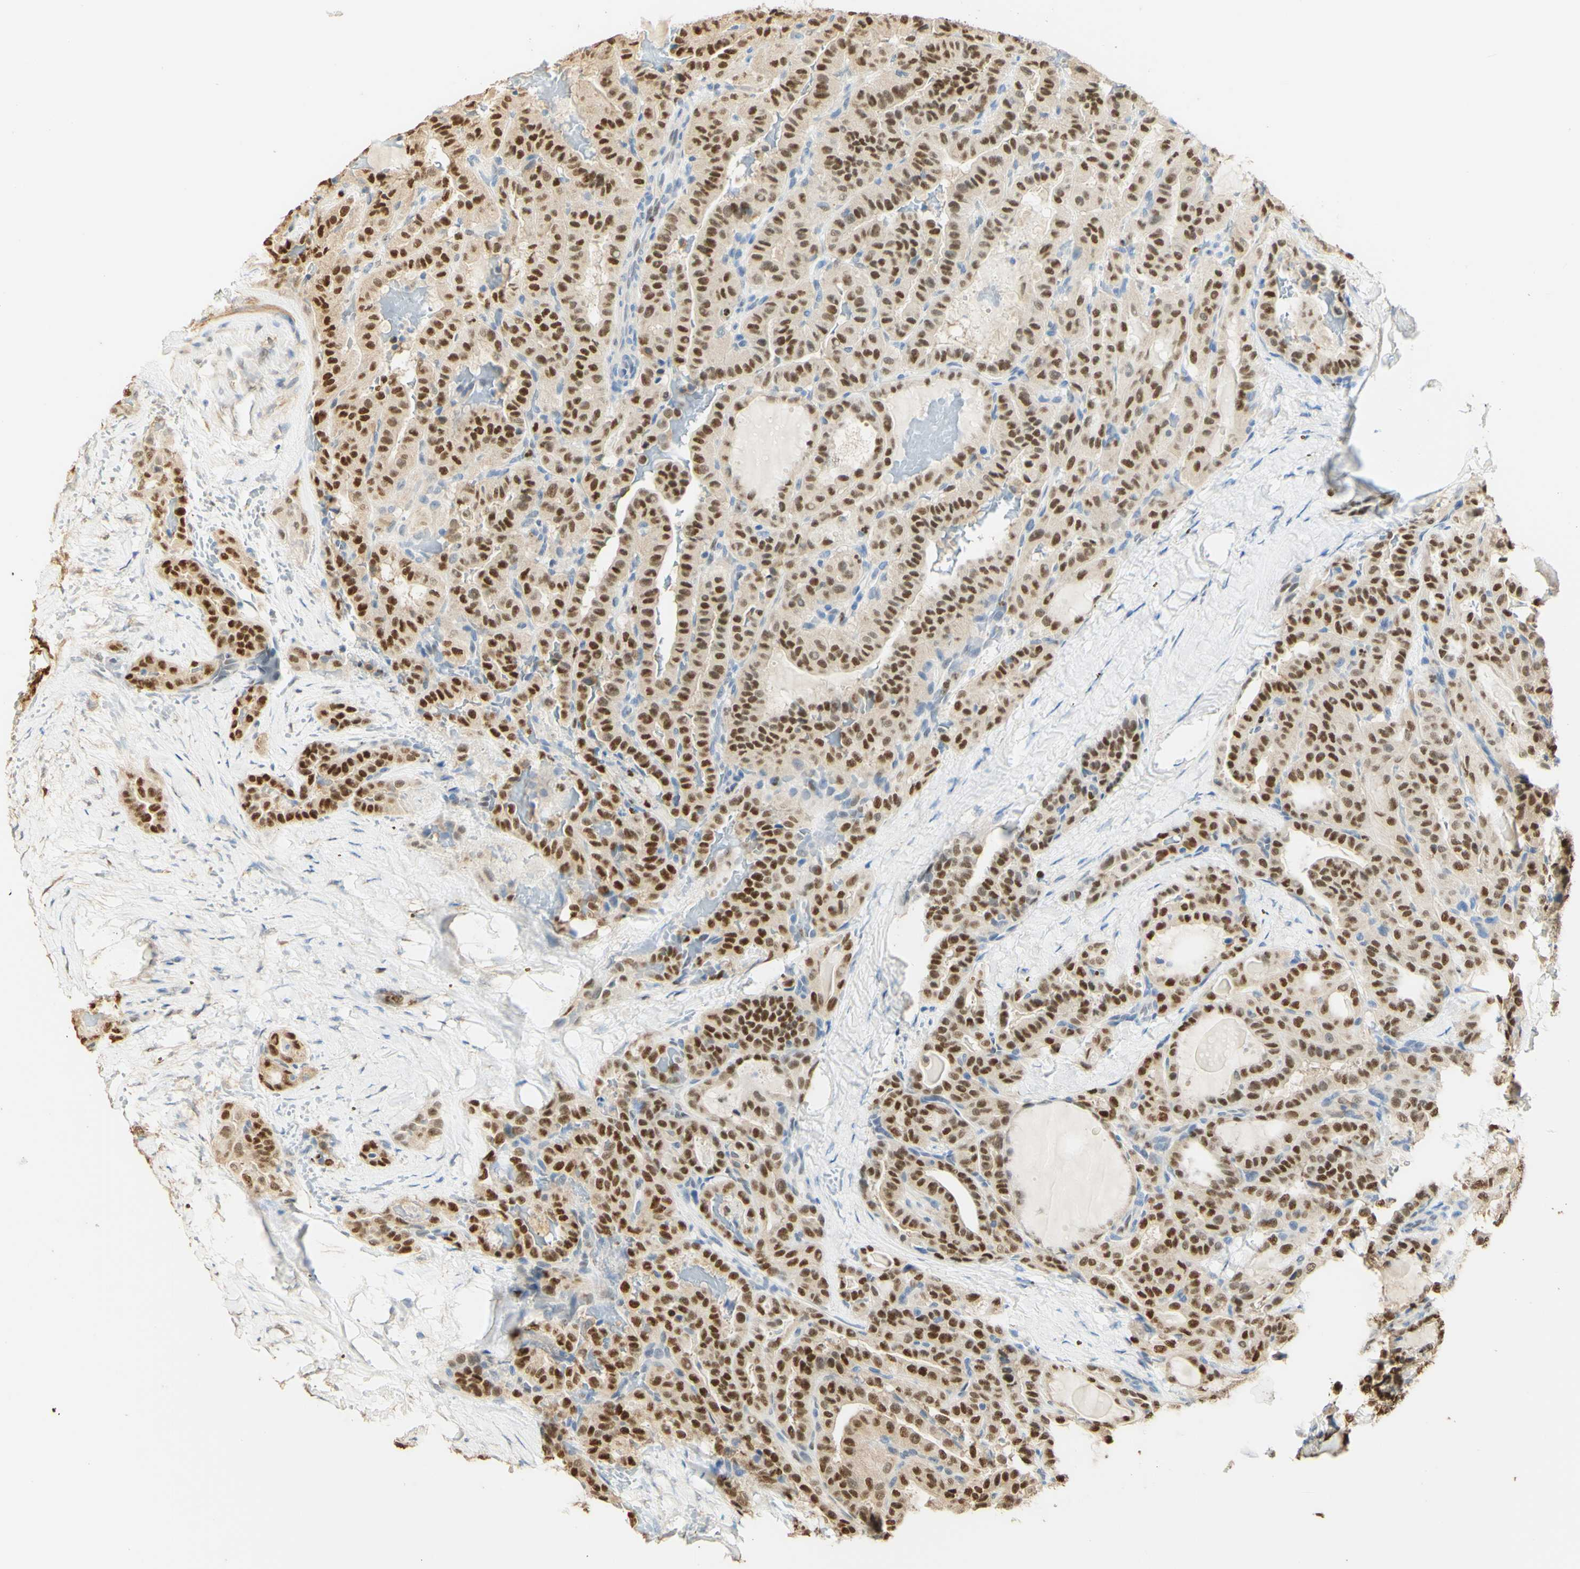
{"staining": {"intensity": "strong", "quantity": ">75%", "location": "nuclear"}, "tissue": "thyroid cancer", "cell_type": "Tumor cells", "image_type": "cancer", "snomed": [{"axis": "morphology", "description": "Papillary adenocarcinoma, NOS"}, {"axis": "topography", "description": "Thyroid gland"}], "caption": "The photomicrograph demonstrates a brown stain indicating the presence of a protein in the nuclear of tumor cells in thyroid papillary adenocarcinoma. (Stains: DAB (3,3'-diaminobenzidine) in brown, nuclei in blue, Microscopy: brightfield microscopy at high magnification).", "gene": "MAP3K4", "patient": {"sex": "male", "age": 77}}